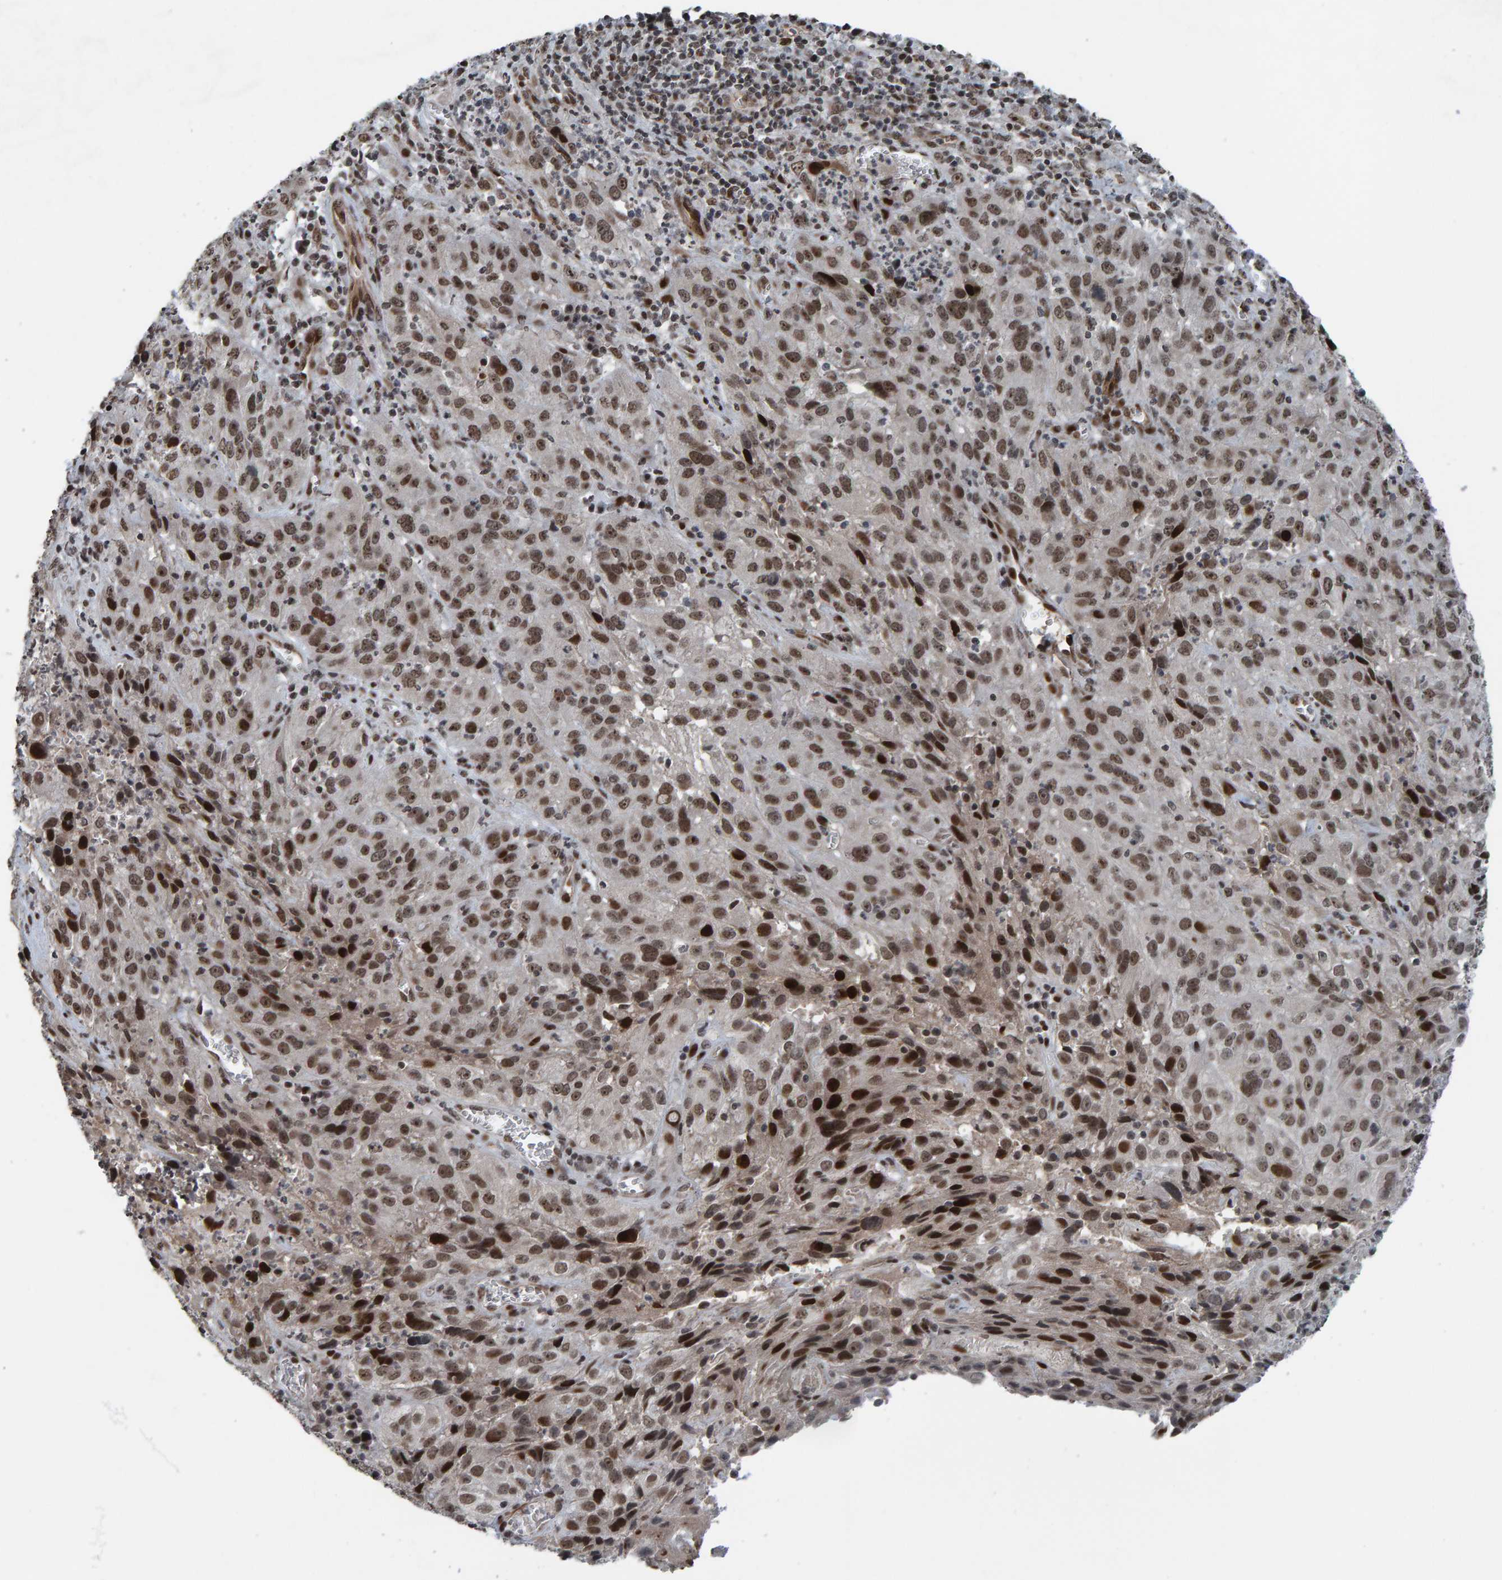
{"staining": {"intensity": "moderate", "quantity": ">75%", "location": "nuclear"}, "tissue": "cervical cancer", "cell_type": "Tumor cells", "image_type": "cancer", "snomed": [{"axis": "morphology", "description": "Squamous cell carcinoma, NOS"}, {"axis": "topography", "description": "Cervix"}], "caption": "Immunohistochemical staining of human cervical cancer (squamous cell carcinoma) shows medium levels of moderate nuclear positivity in approximately >75% of tumor cells.", "gene": "ZNF366", "patient": {"sex": "female", "age": 32}}